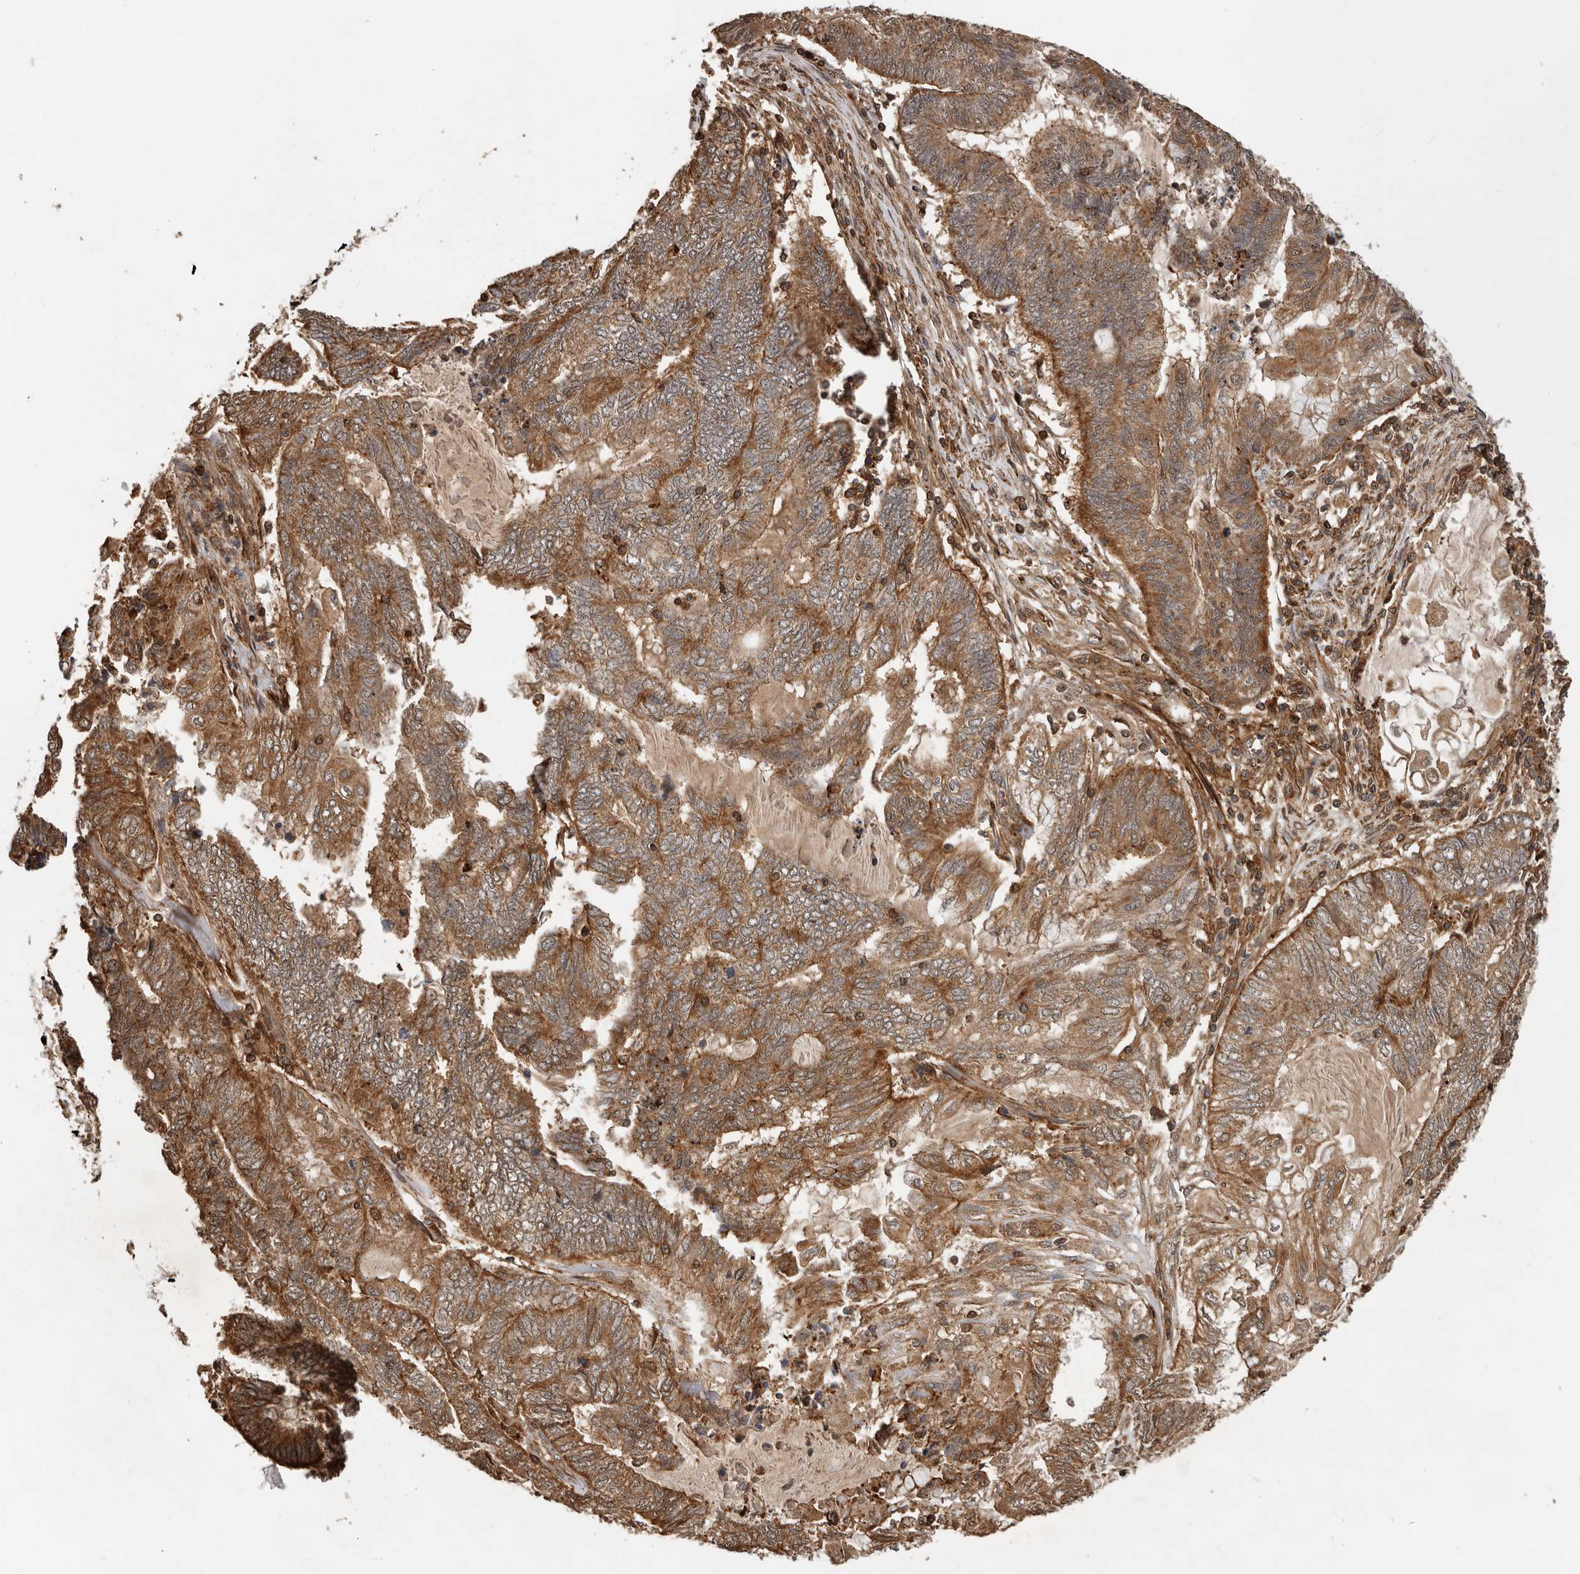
{"staining": {"intensity": "moderate", "quantity": ">75%", "location": "cytoplasmic/membranous"}, "tissue": "endometrial cancer", "cell_type": "Tumor cells", "image_type": "cancer", "snomed": [{"axis": "morphology", "description": "Adenocarcinoma, NOS"}, {"axis": "topography", "description": "Uterus"}, {"axis": "topography", "description": "Endometrium"}], "caption": "High-power microscopy captured an IHC micrograph of endometrial cancer, revealing moderate cytoplasmic/membranous staining in about >75% of tumor cells.", "gene": "RNF157", "patient": {"sex": "female", "age": 70}}